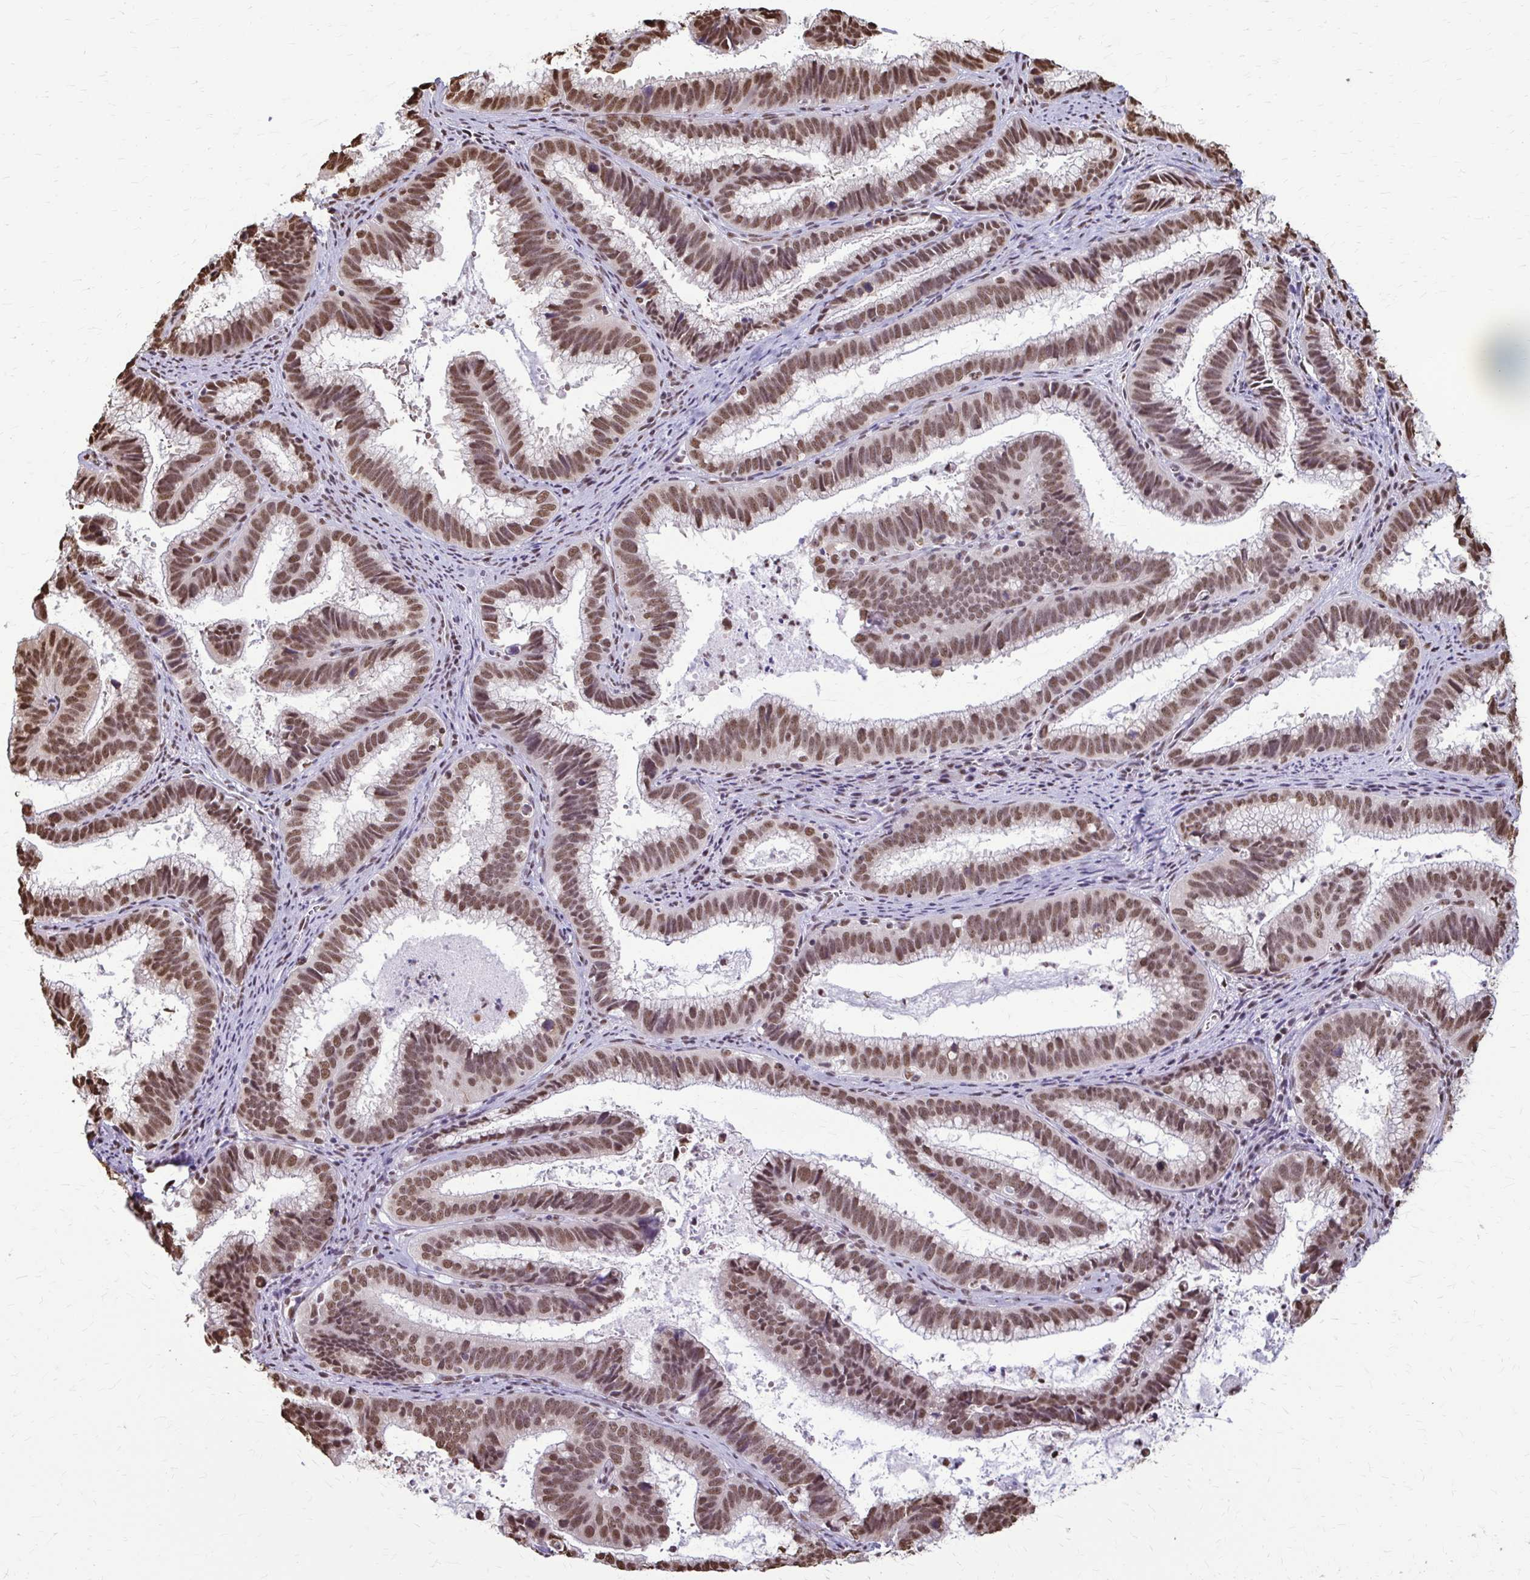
{"staining": {"intensity": "moderate", "quantity": ">75%", "location": "nuclear"}, "tissue": "cervical cancer", "cell_type": "Tumor cells", "image_type": "cancer", "snomed": [{"axis": "morphology", "description": "Adenocarcinoma, NOS"}, {"axis": "topography", "description": "Cervix"}], "caption": "This image exhibits cervical adenocarcinoma stained with IHC to label a protein in brown. The nuclear of tumor cells show moderate positivity for the protein. Nuclei are counter-stained blue.", "gene": "SNRPA", "patient": {"sex": "female", "age": 61}}